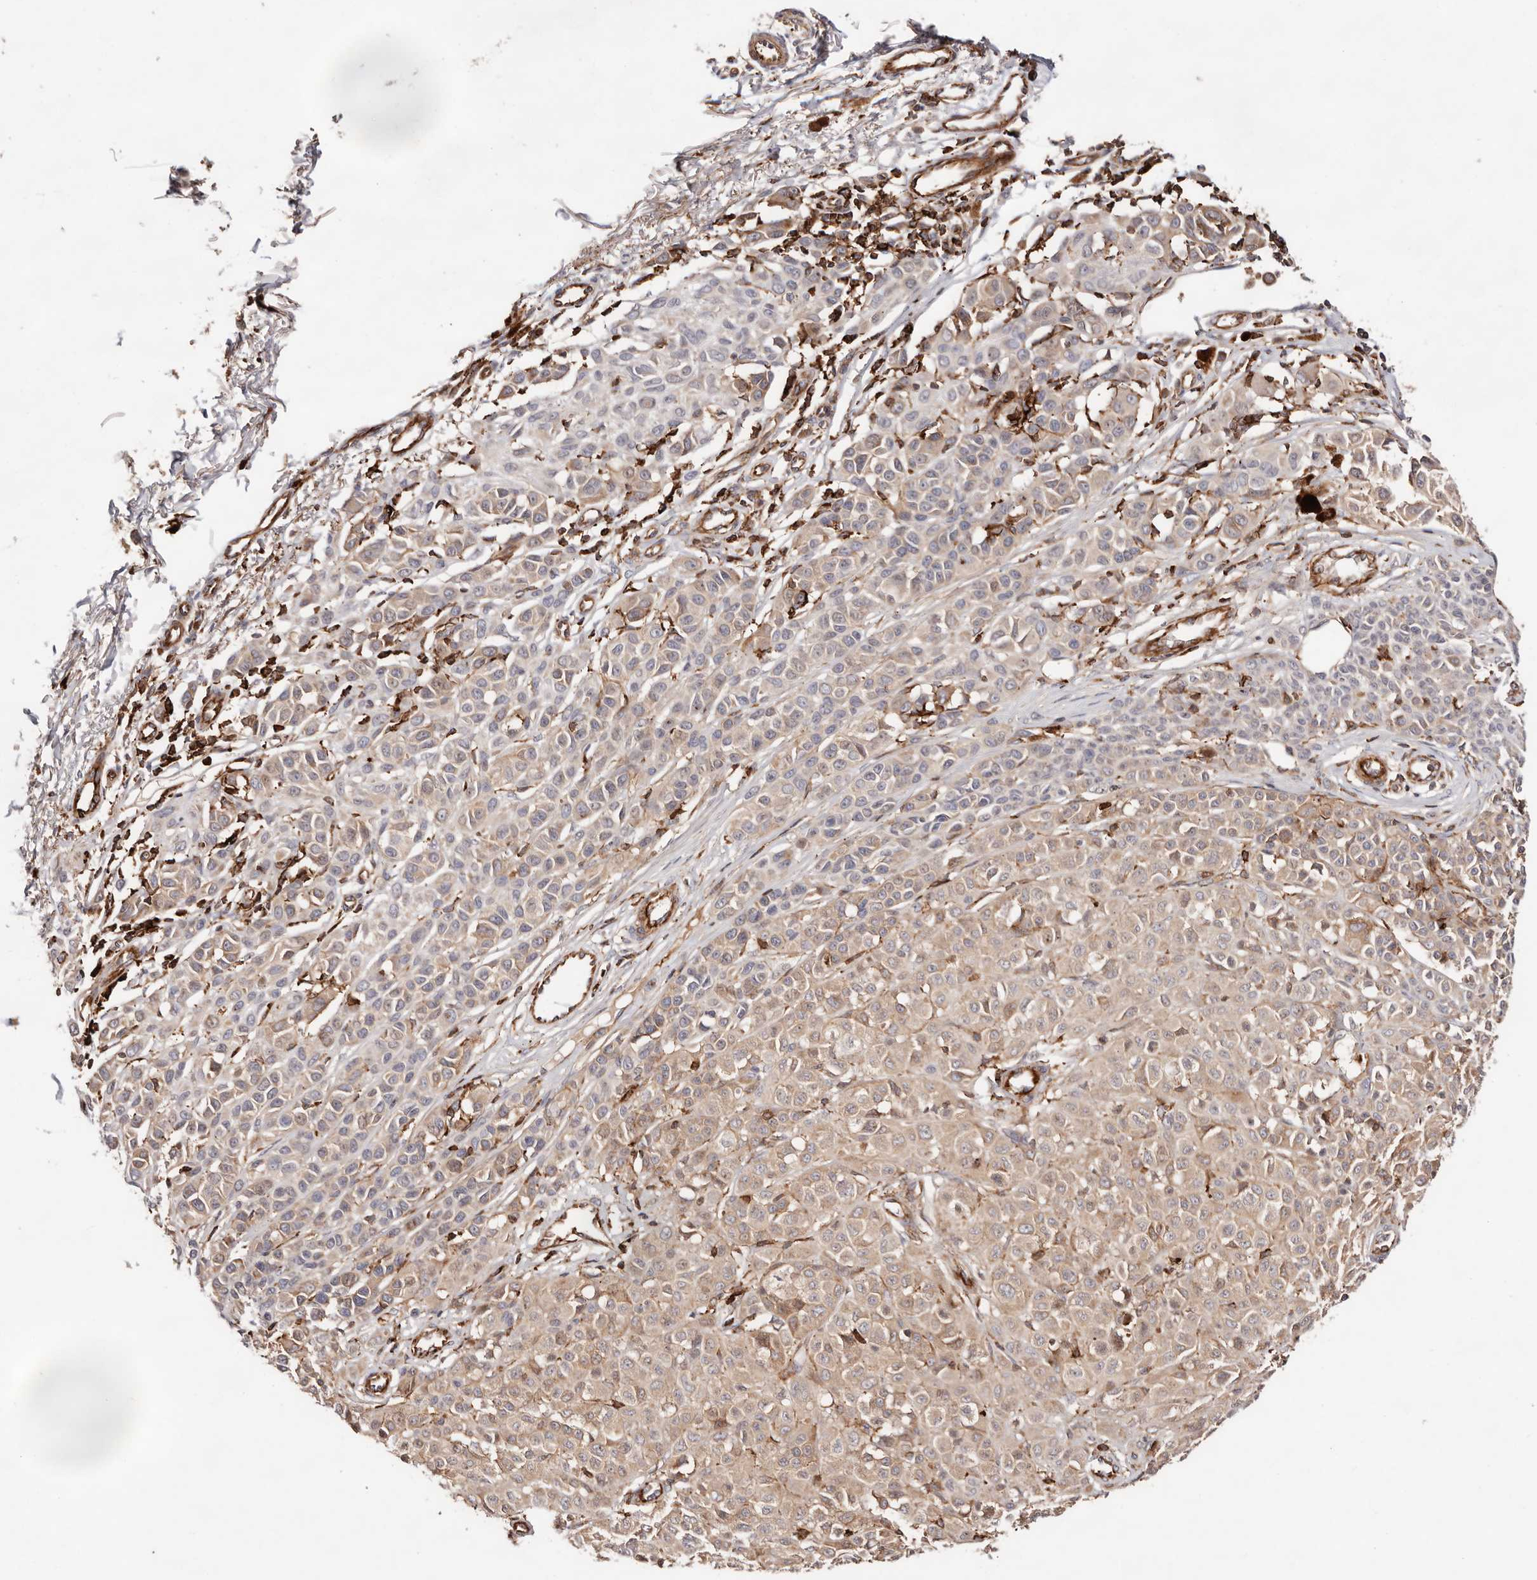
{"staining": {"intensity": "moderate", "quantity": ">75%", "location": "cytoplasmic/membranous"}, "tissue": "melanoma", "cell_type": "Tumor cells", "image_type": "cancer", "snomed": [{"axis": "morphology", "description": "Malignant melanoma, NOS"}, {"axis": "topography", "description": "Skin of leg"}], "caption": "Malignant melanoma stained for a protein reveals moderate cytoplasmic/membranous positivity in tumor cells.", "gene": "PTPN22", "patient": {"sex": "female", "age": 72}}